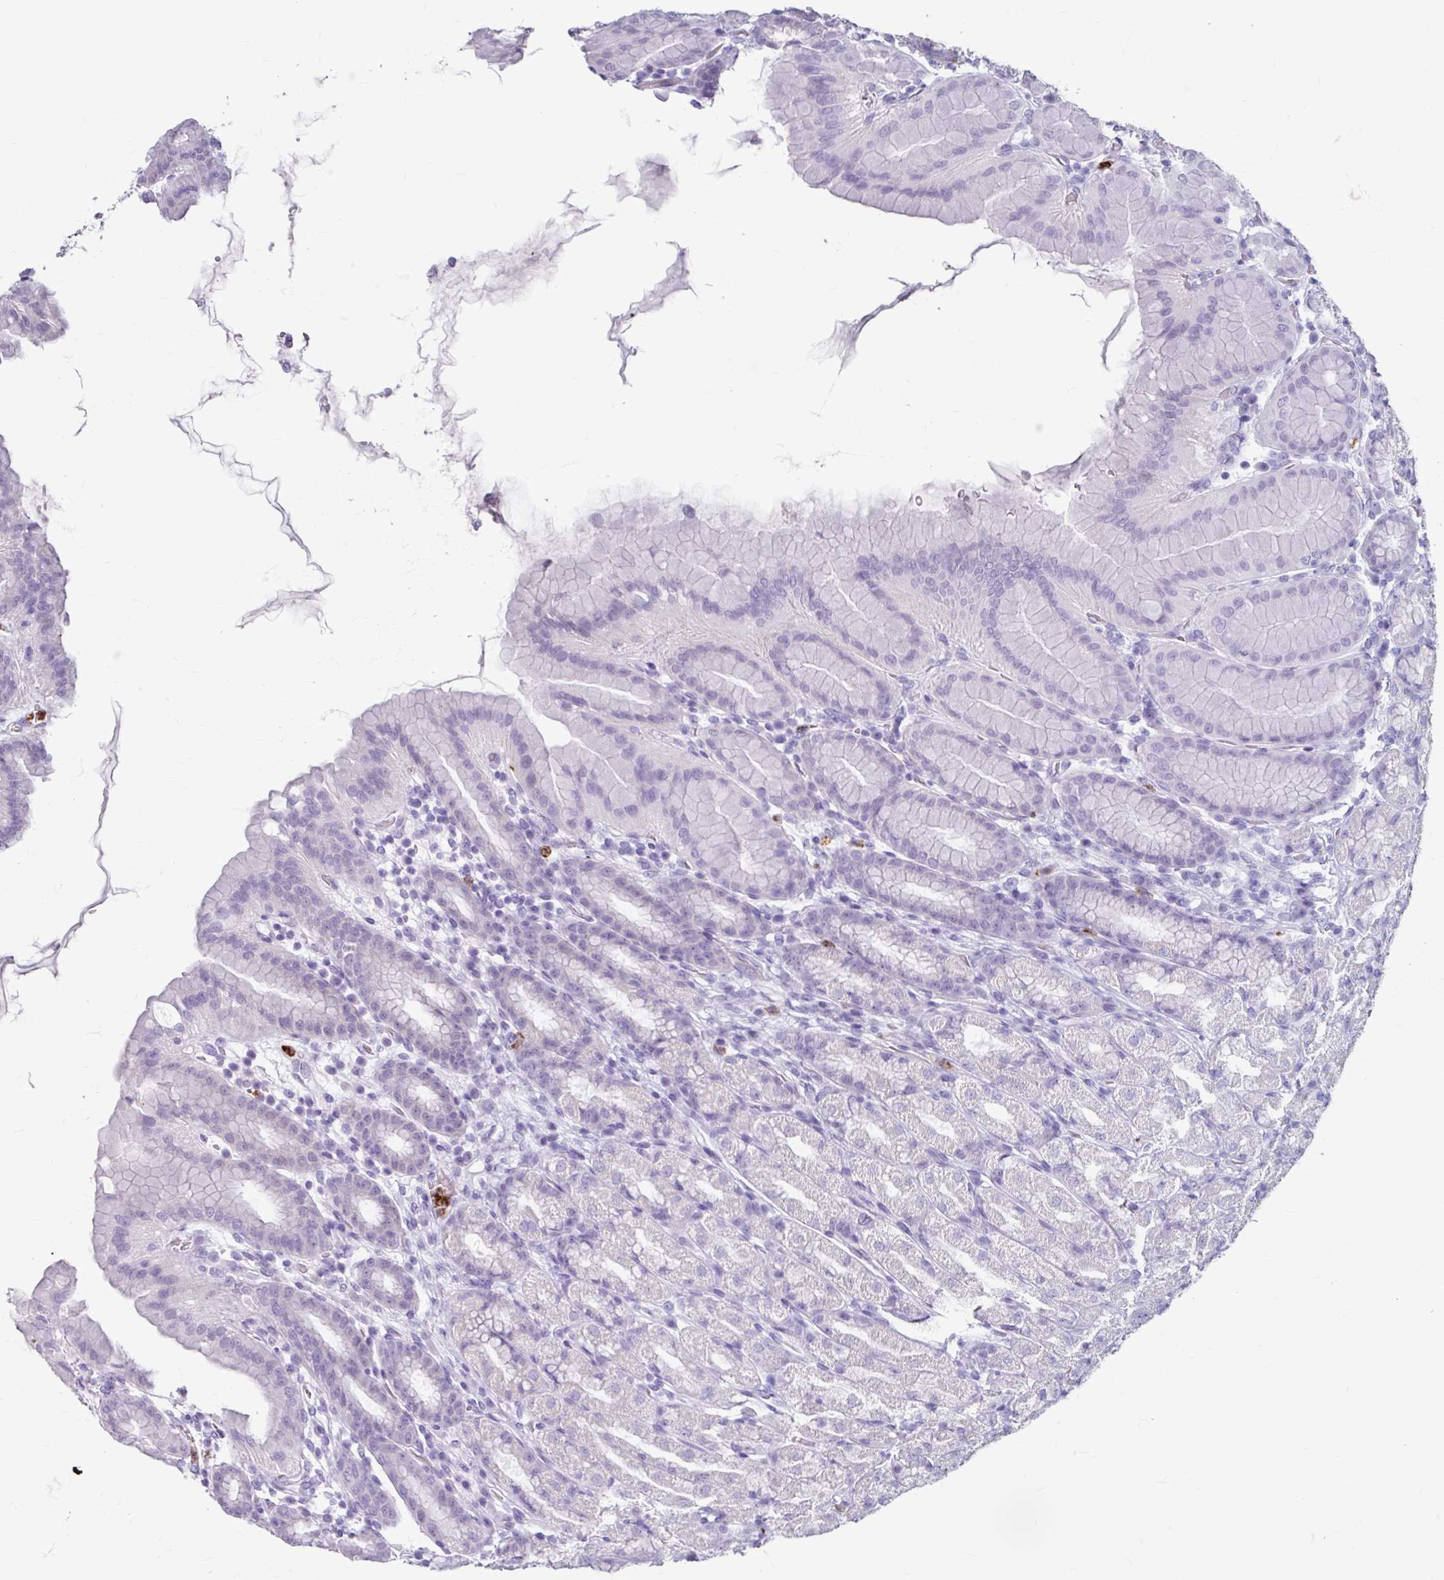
{"staining": {"intensity": "negative", "quantity": "none", "location": "none"}, "tissue": "stomach", "cell_type": "Glandular cells", "image_type": "normal", "snomed": [{"axis": "morphology", "description": "Normal tissue, NOS"}, {"axis": "topography", "description": "Stomach, upper"}, {"axis": "topography", "description": "Stomach"}], "caption": "Stomach was stained to show a protein in brown. There is no significant positivity in glandular cells. (Stains: DAB immunohistochemistry (IHC) with hematoxylin counter stain, Microscopy: brightfield microscopy at high magnification).", "gene": "ANKRD1", "patient": {"sex": "male", "age": 68}}